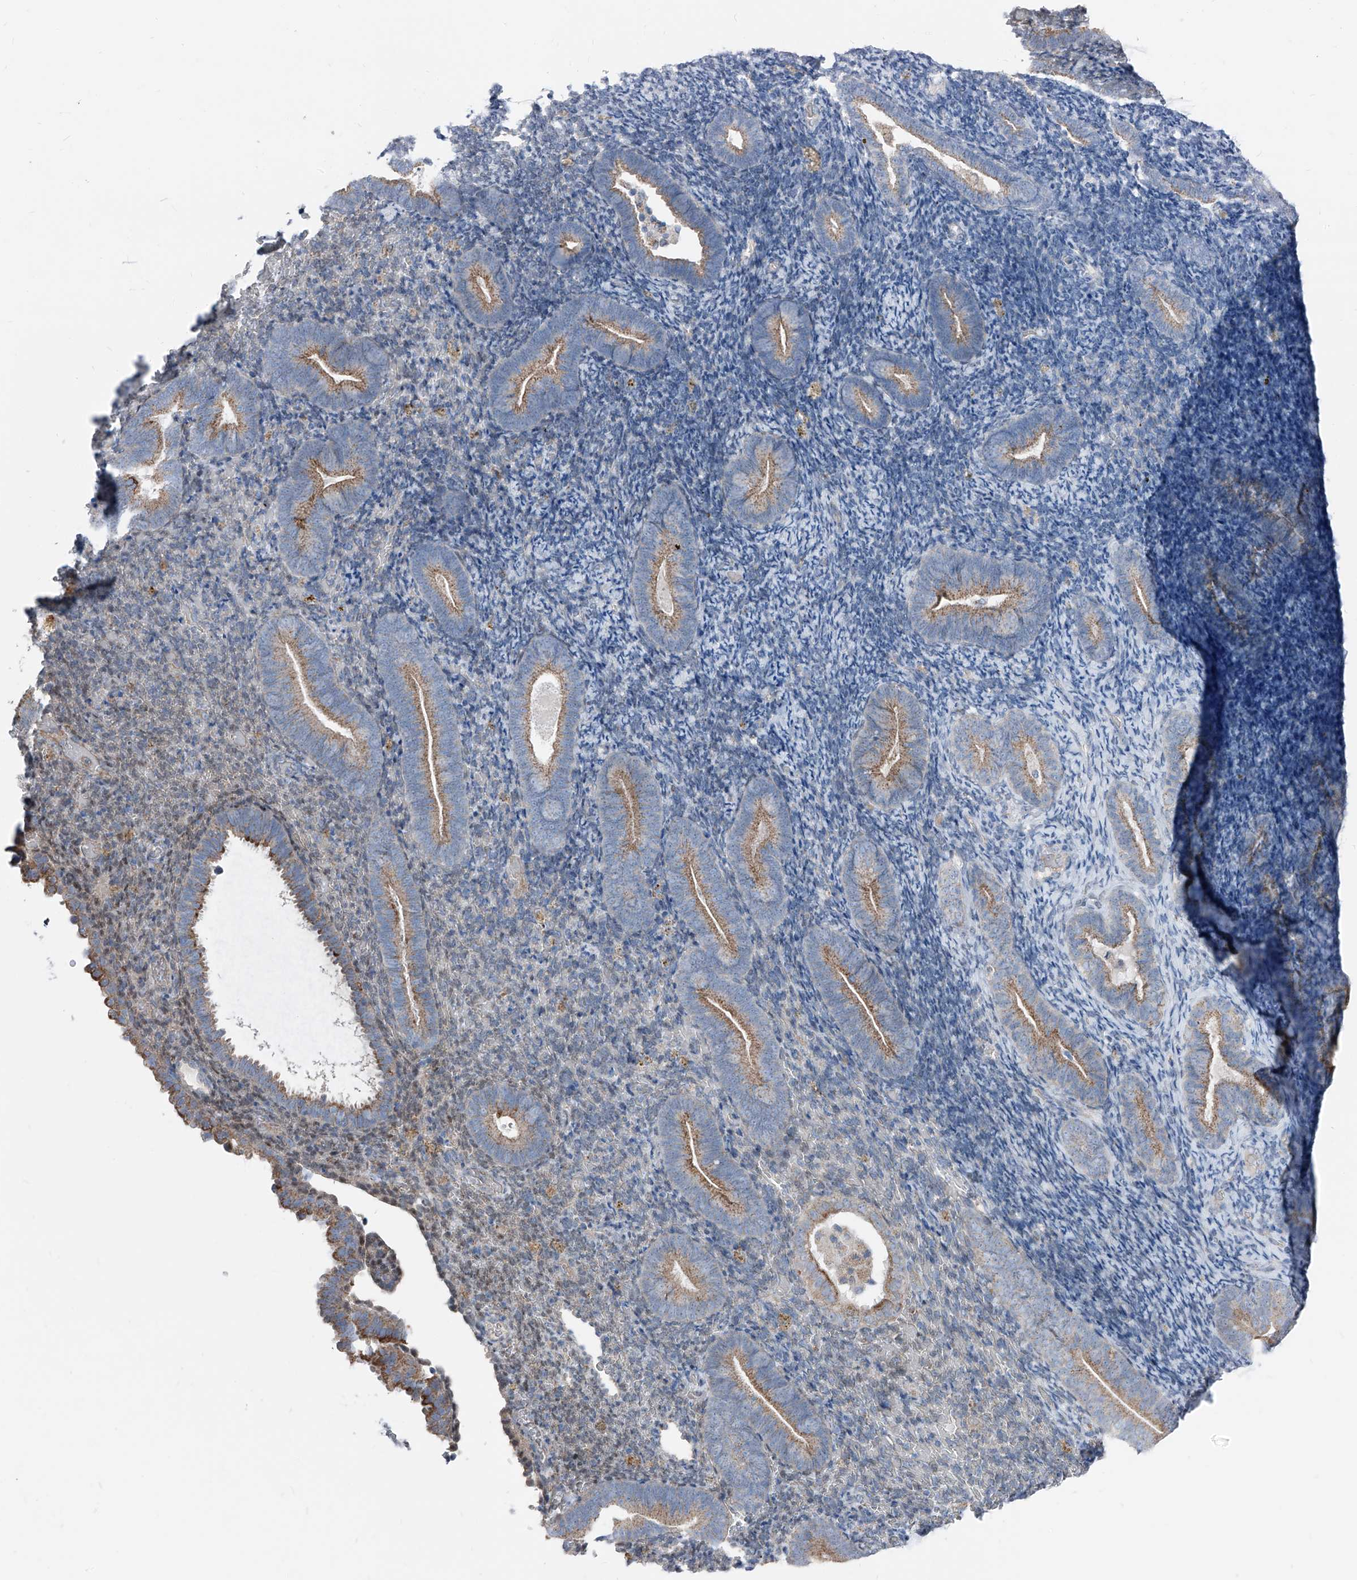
{"staining": {"intensity": "negative", "quantity": "none", "location": "none"}, "tissue": "endometrium", "cell_type": "Cells in endometrial stroma", "image_type": "normal", "snomed": [{"axis": "morphology", "description": "Normal tissue, NOS"}, {"axis": "topography", "description": "Endometrium"}], "caption": "Cells in endometrial stroma show no significant expression in benign endometrium. (DAB (3,3'-diaminobenzidine) immunohistochemistry with hematoxylin counter stain).", "gene": "AGPS", "patient": {"sex": "female", "age": 51}}